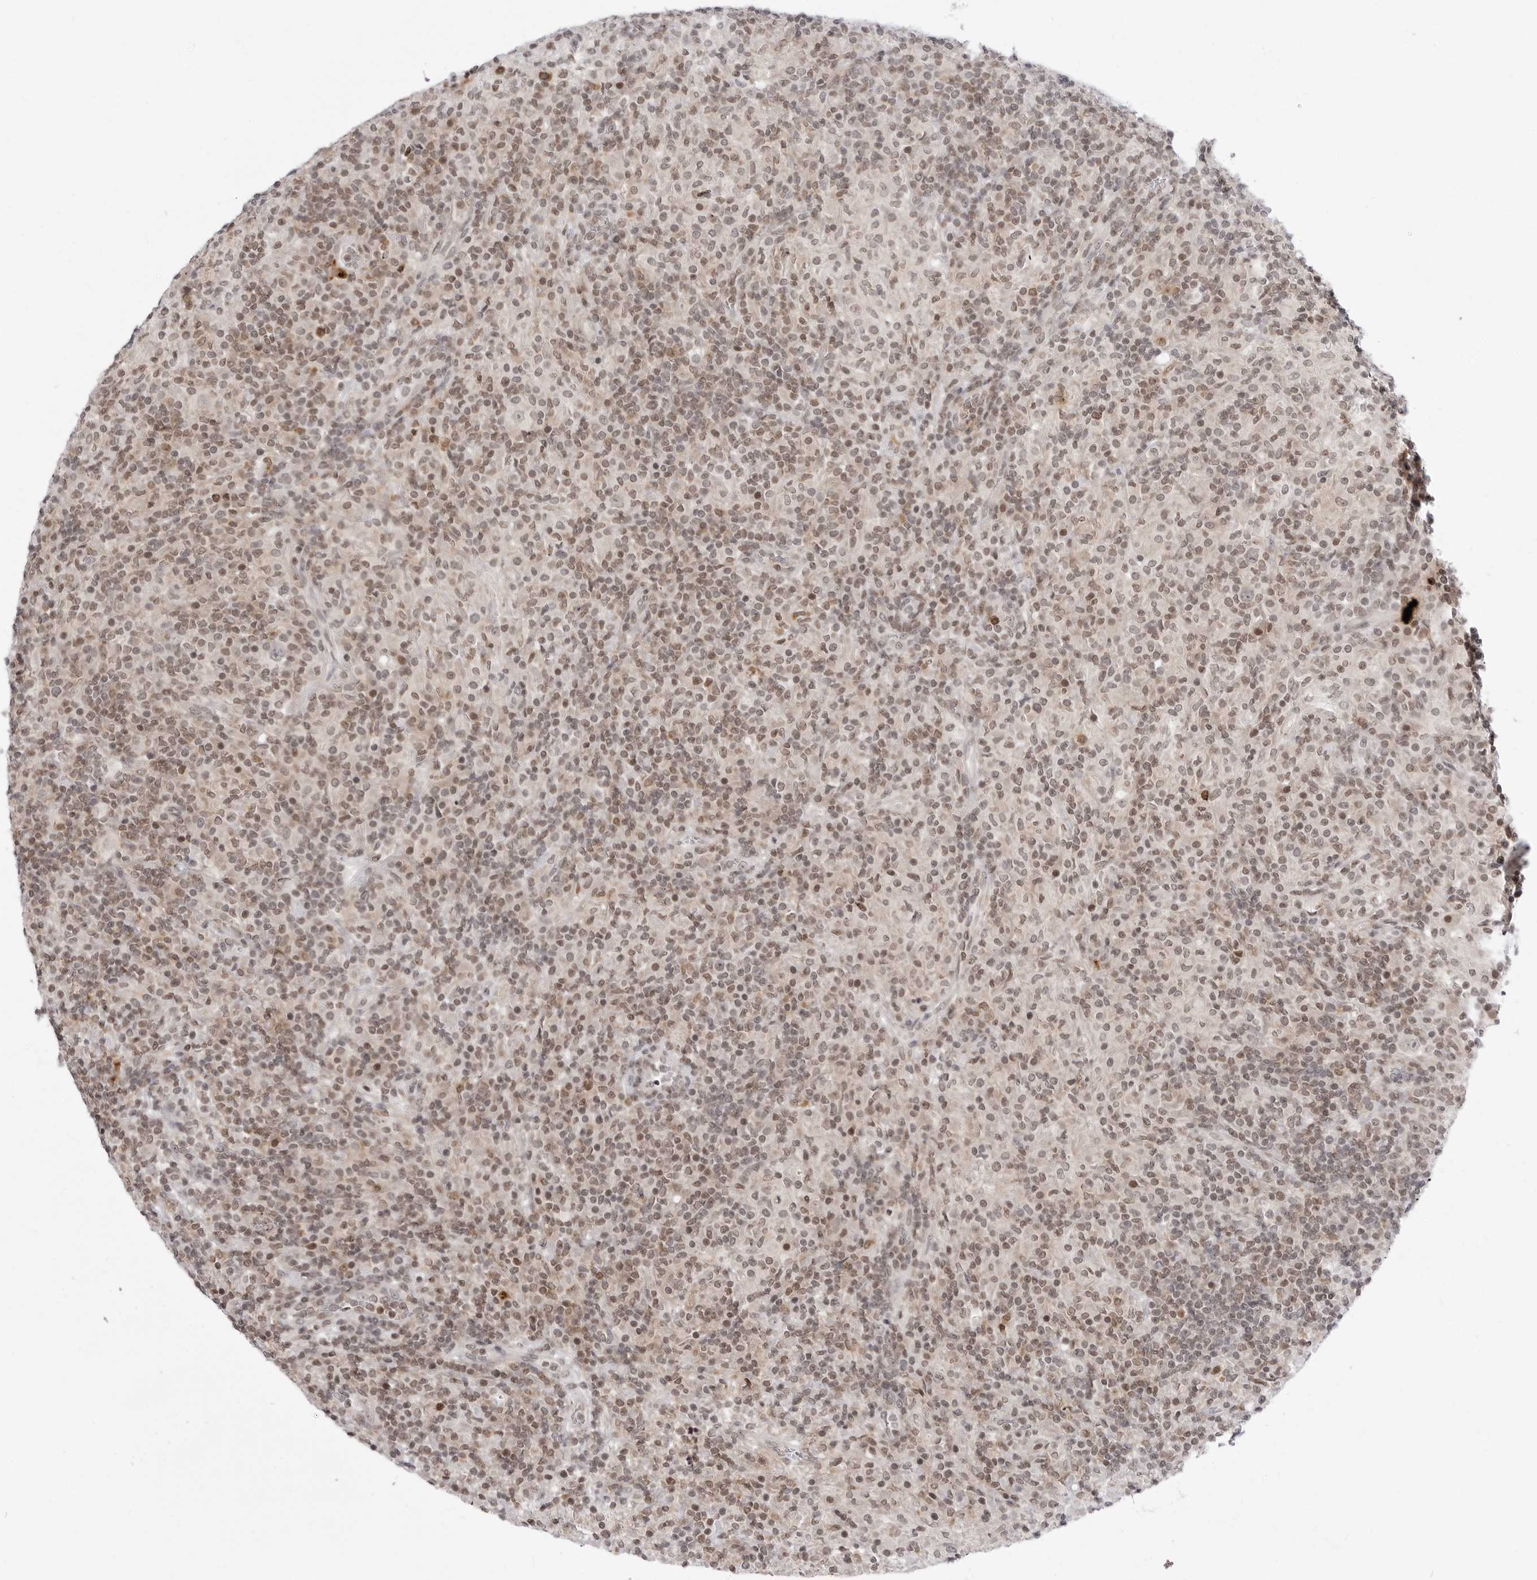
{"staining": {"intensity": "negative", "quantity": "none", "location": "none"}, "tissue": "lymphoma", "cell_type": "Tumor cells", "image_type": "cancer", "snomed": [{"axis": "morphology", "description": "Hodgkin's disease, NOS"}, {"axis": "topography", "description": "Lymph node"}], "caption": "DAB immunohistochemical staining of lymphoma exhibits no significant expression in tumor cells. (IHC, brightfield microscopy, high magnification).", "gene": "PPP2R5C", "patient": {"sex": "male", "age": 70}}